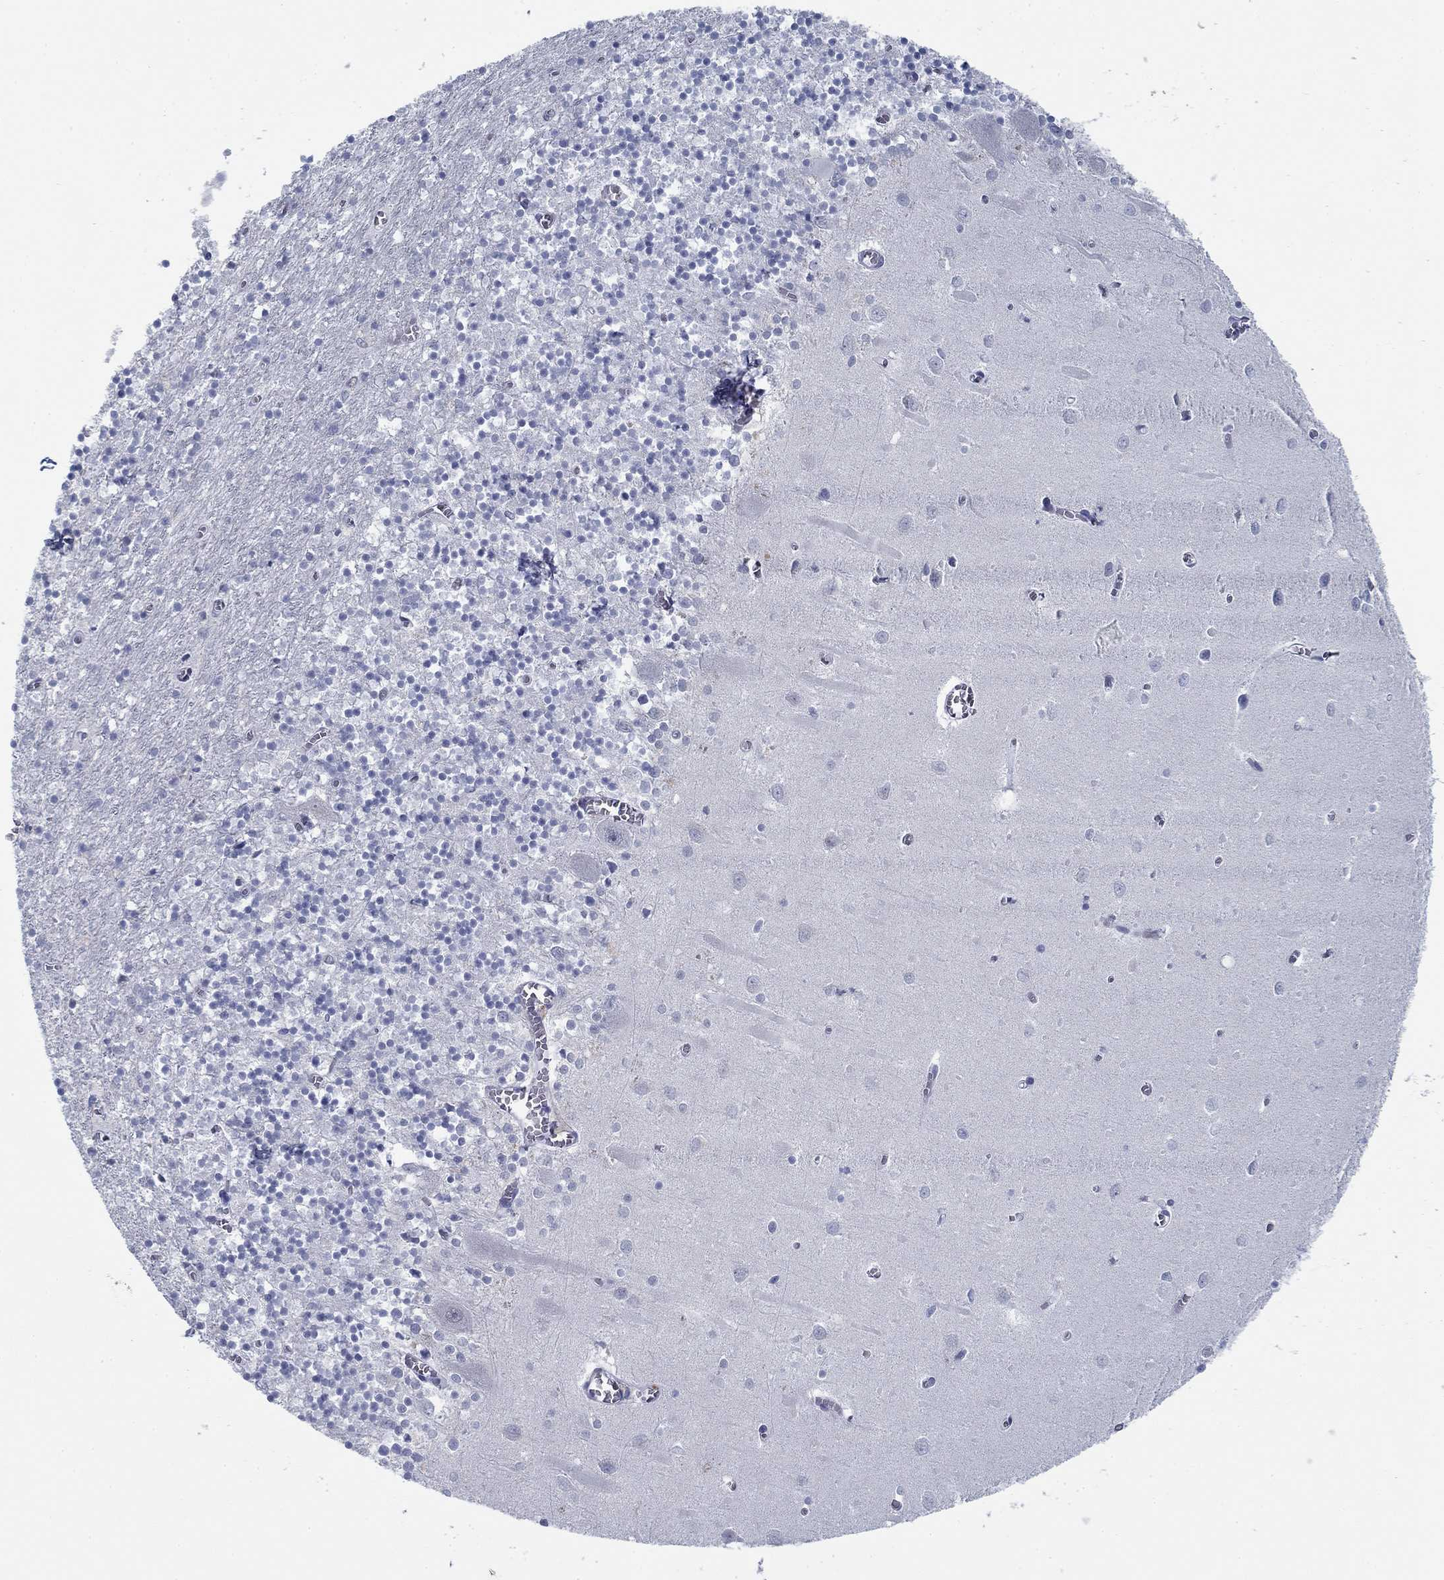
{"staining": {"intensity": "negative", "quantity": "none", "location": "none"}, "tissue": "cerebellum", "cell_type": "Cells in granular layer", "image_type": "normal", "snomed": [{"axis": "morphology", "description": "Normal tissue, NOS"}, {"axis": "topography", "description": "Cerebellum"}], "caption": "A high-resolution micrograph shows immunohistochemistry (IHC) staining of normal cerebellum, which exhibits no significant expression in cells in granular layer. (Stains: DAB IHC with hematoxylin counter stain, Microscopy: brightfield microscopy at high magnification).", "gene": "DNAL1", "patient": {"sex": "female", "age": 64}}